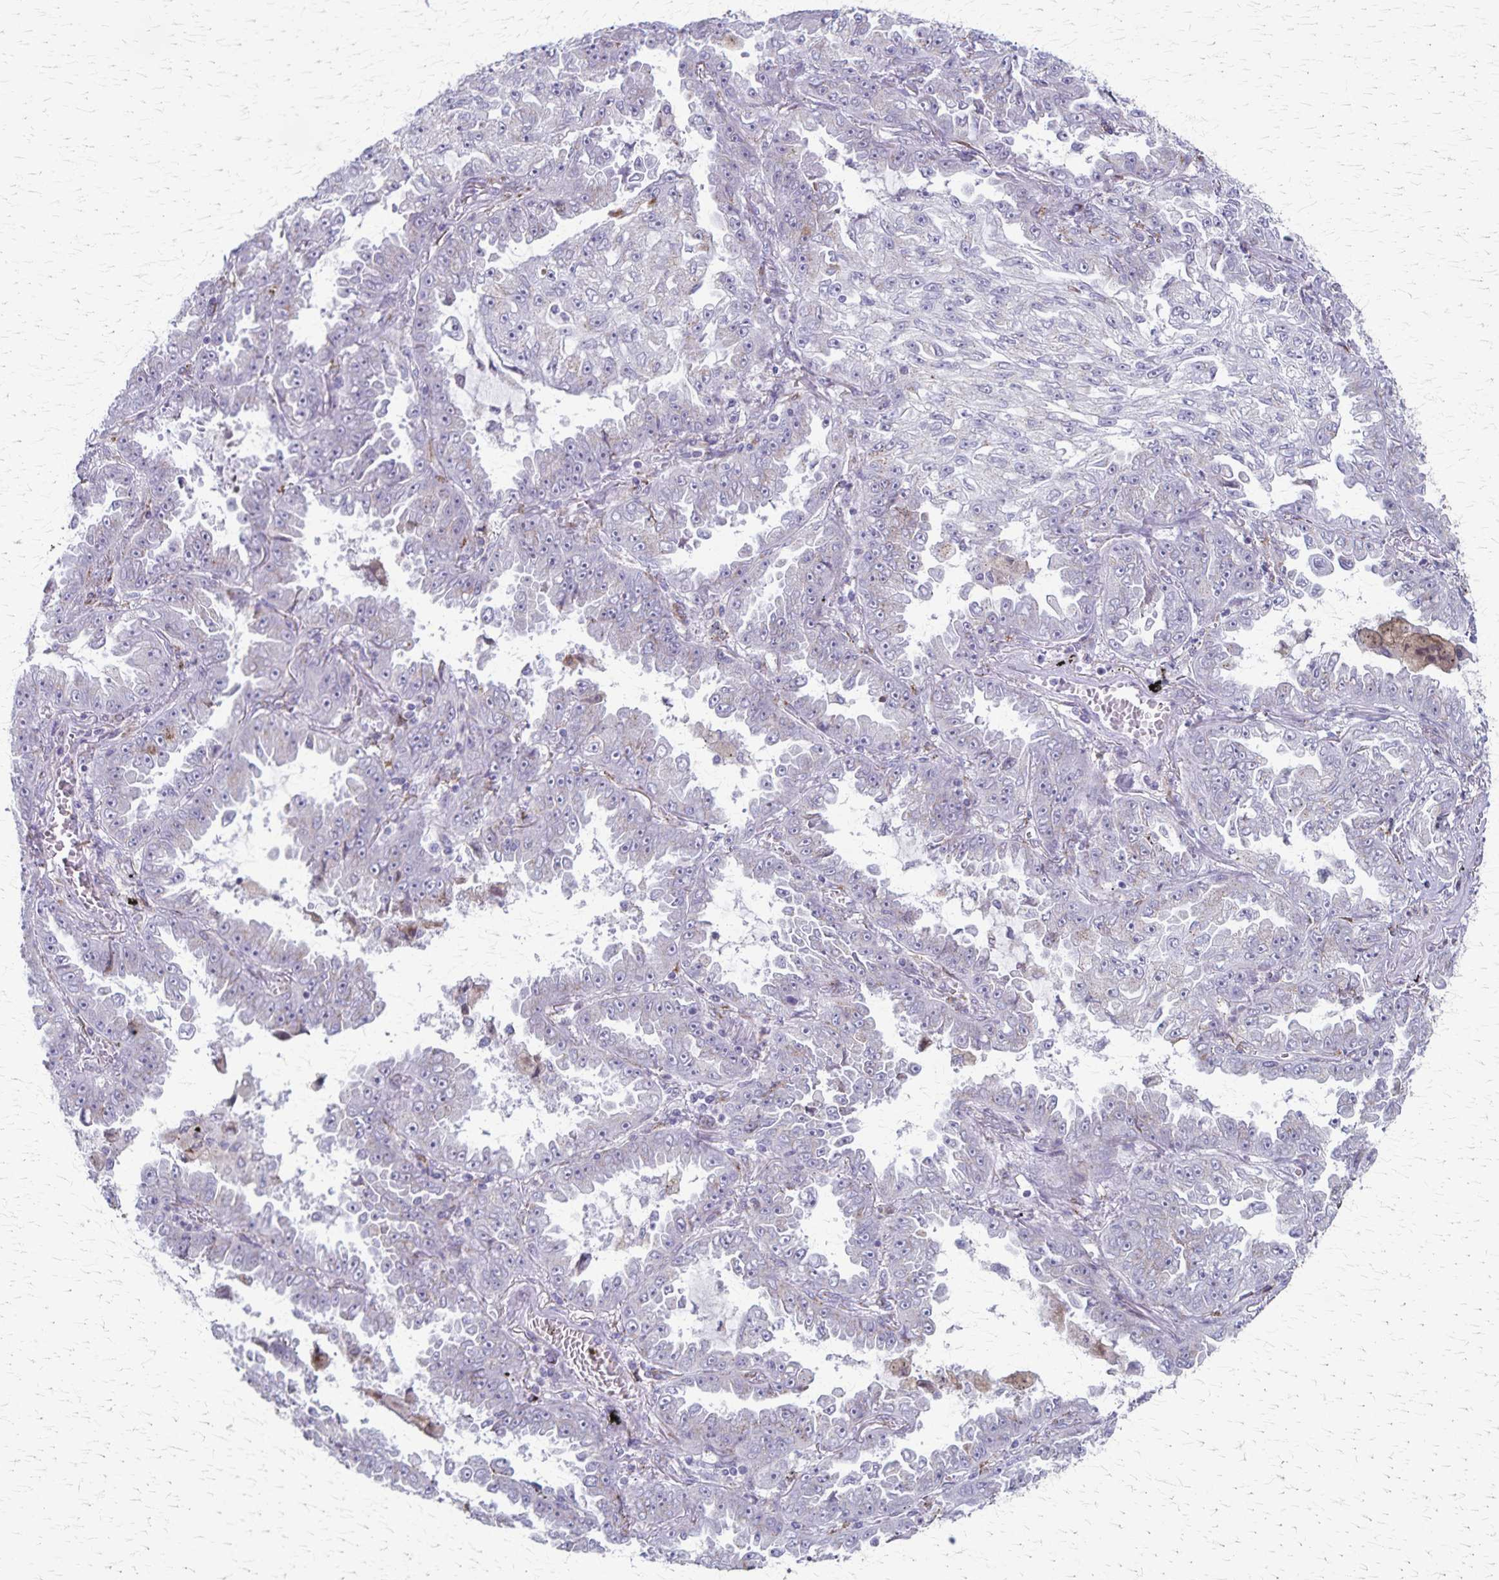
{"staining": {"intensity": "weak", "quantity": "<25%", "location": "cytoplasmic/membranous"}, "tissue": "lung cancer", "cell_type": "Tumor cells", "image_type": "cancer", "snomed": [{"axis": "morphology", "description": "Adenocarcinoma, NOS"}, {"axis": "topography", "description": "Lung"}], "caption": "The micrograph shows no staining of tumor cells in lung cancer (adenocarcinoma). Nuclei are stained in blue.", "gene": "MCFD2", "patient": {"sex": "female", "age": 52}}